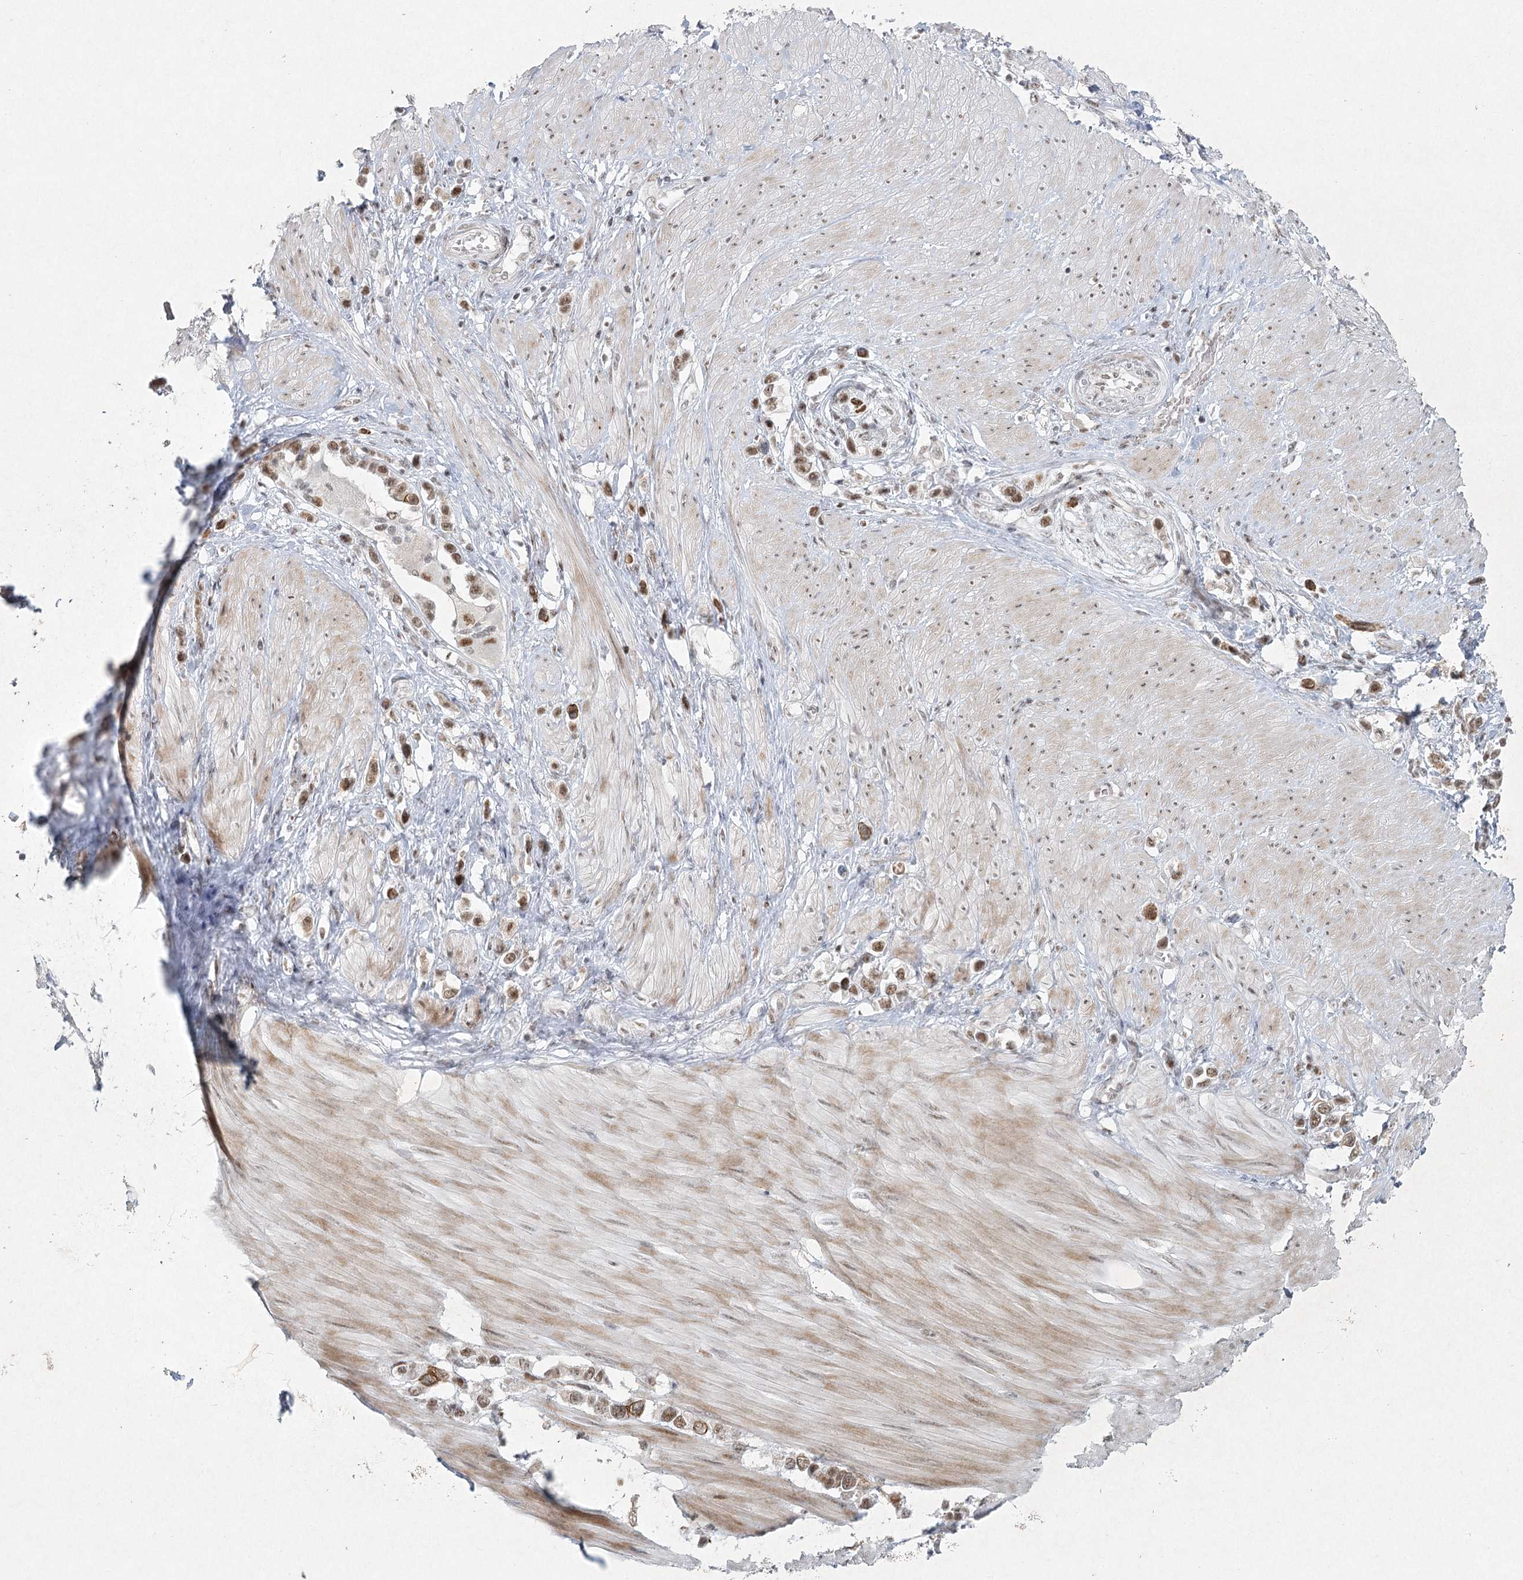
{"staining": {"intensity": "moderate", "quantity": ">75%", "location": "nuclear"}, "tissue": "stomach cancer", "cell_type": "Tumor cells", "image_type": "cancer", "snomed": [{"axis": "morphology", "description": "Adenocarcinoma, NOS"}, {"axis": "topography", "description": "Stomach"}], "caption": "Tumor cells demonstrate medium levels of moderate nuclear expression in about >75% of cells in human stomach cancer. (Brightfield microscopy of DAB IHC at high magnification).", "gene": "U2SURP", "patient": {"sex": "female", "age": 65}}